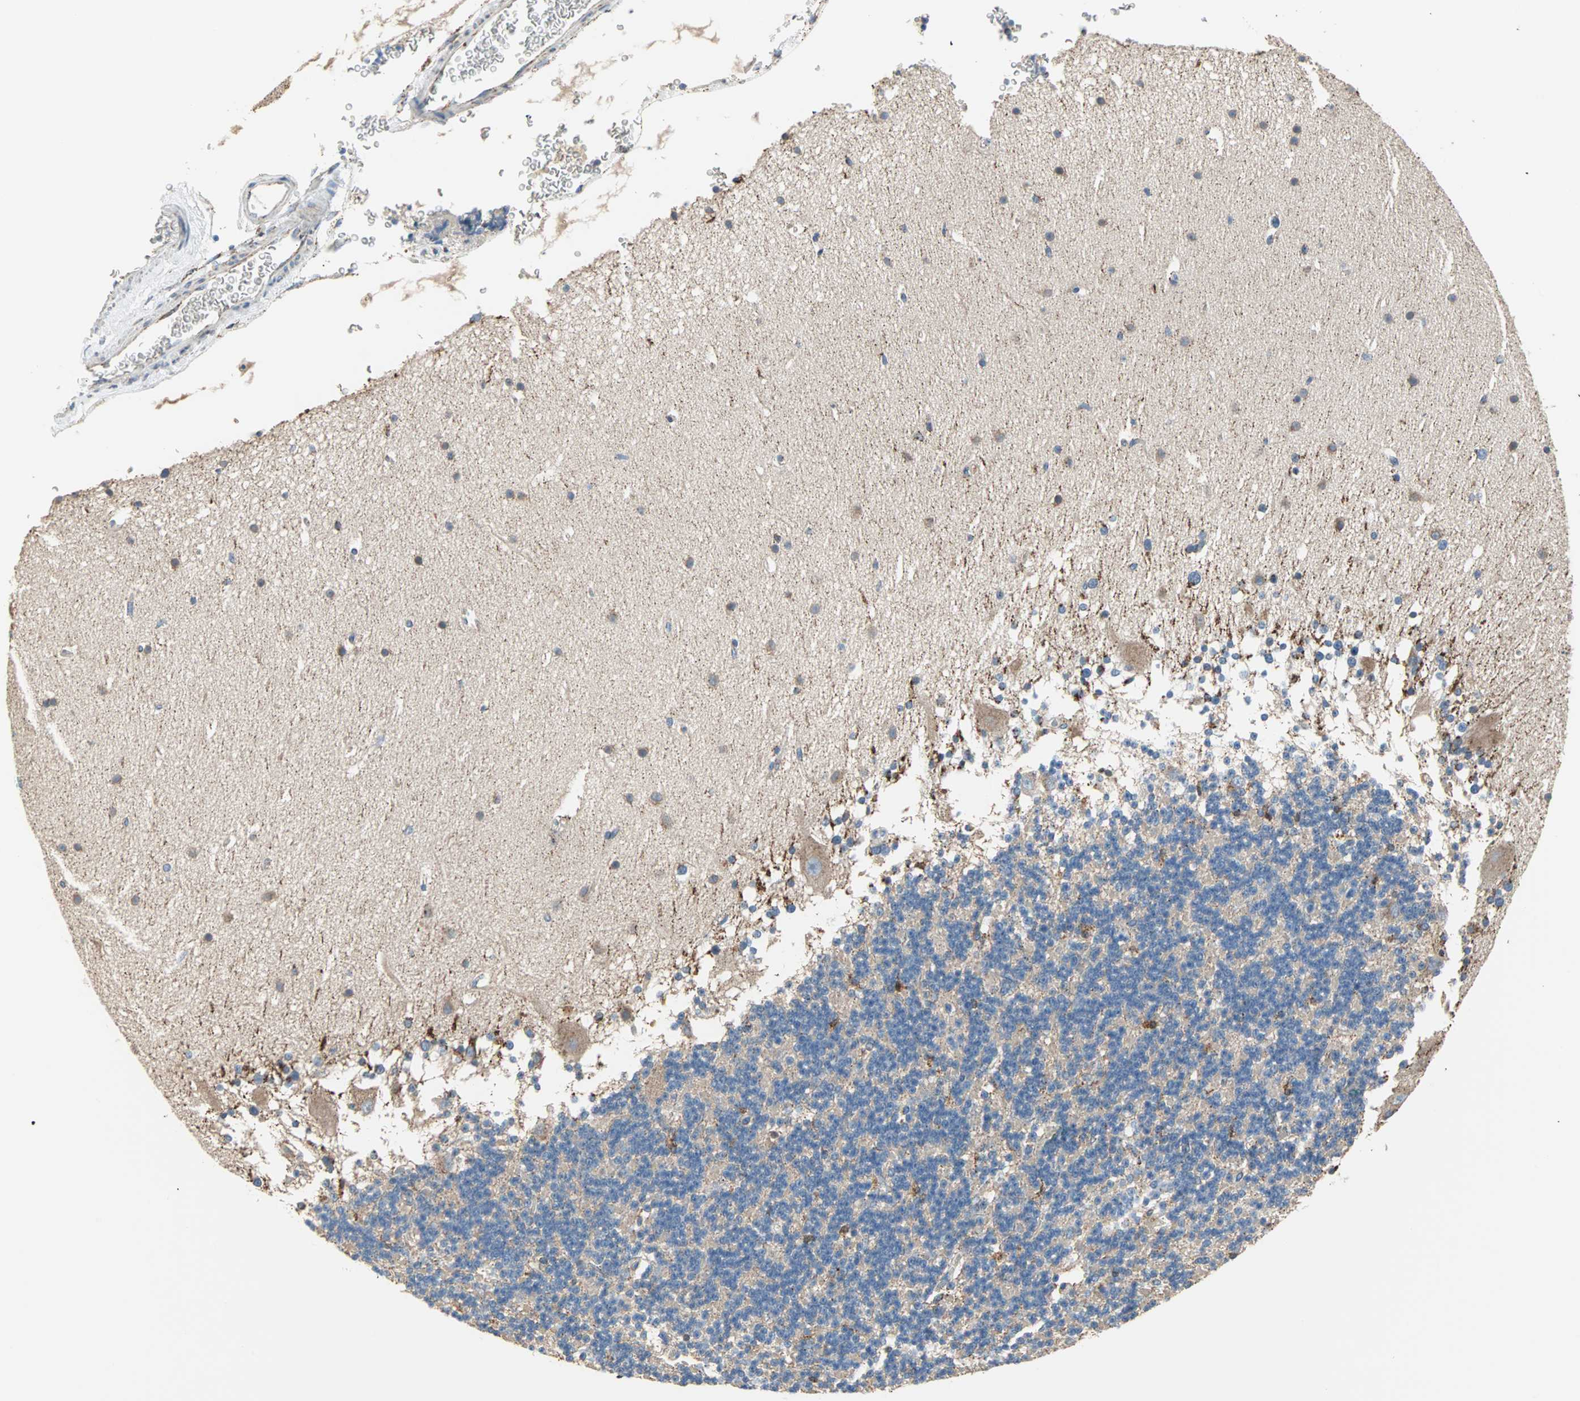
{"staining": {"intensity": "strong", "quantity": "<25%", "location": "nuclear"}, "tissue": "cerebellum", "cell_type": "Cells in granular layer", "image_type": "normal", "snomed": [{"axis": "morphology", "description": "Normal tissue, NOS"}, {"axis": "topography", "description": "Cerebellum"}], "caption": "Immunohistochemical staining of normal cerebellum exhibits <25% levels of strong nuclear protein expression in about <25% of cells in granular layer. Immunohistochemistry (ihc) stains the protein in brown and the nuclei are stained blue.", "gene": "TST", "patient": {"sex": "female", "age": 19}}